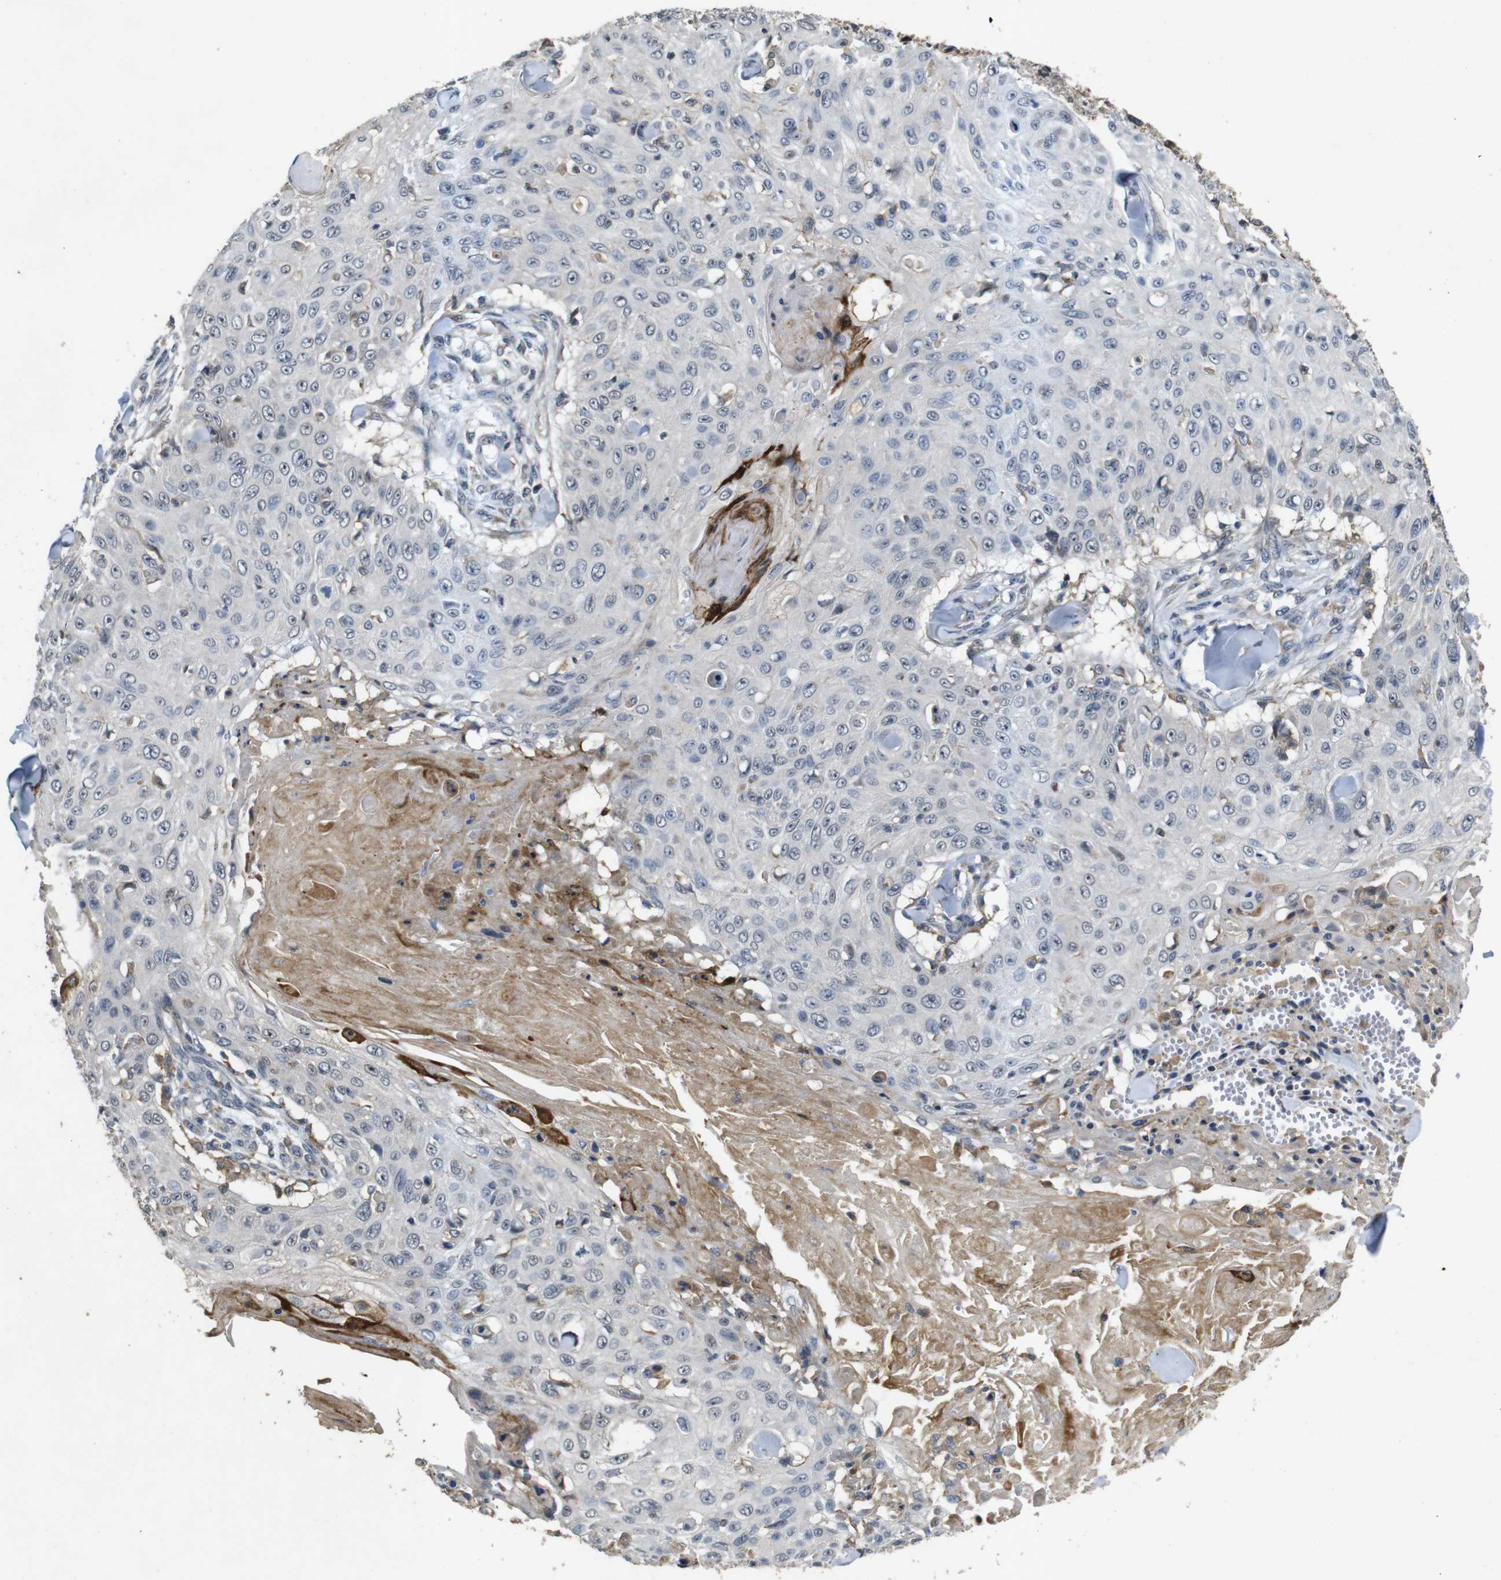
{"staining": {"intensity": "negative", "quantity": "none", "location": "none"}, "tissue": "skin cancer", "cell_type": "Tumor cells", "image_type": "cancer", "snomed": [{"axis": "morphology", "description": "Squamous cell carcinoma, NOS"}, {"axis": "topography", "description": "Skin"}], "caption": "Human skin squamous cell carcinoma stained for a protein using IHC shows no staining in tumor cells.", "gene": "MAGI2", "patient": {"sex": "male", "age": 86}}